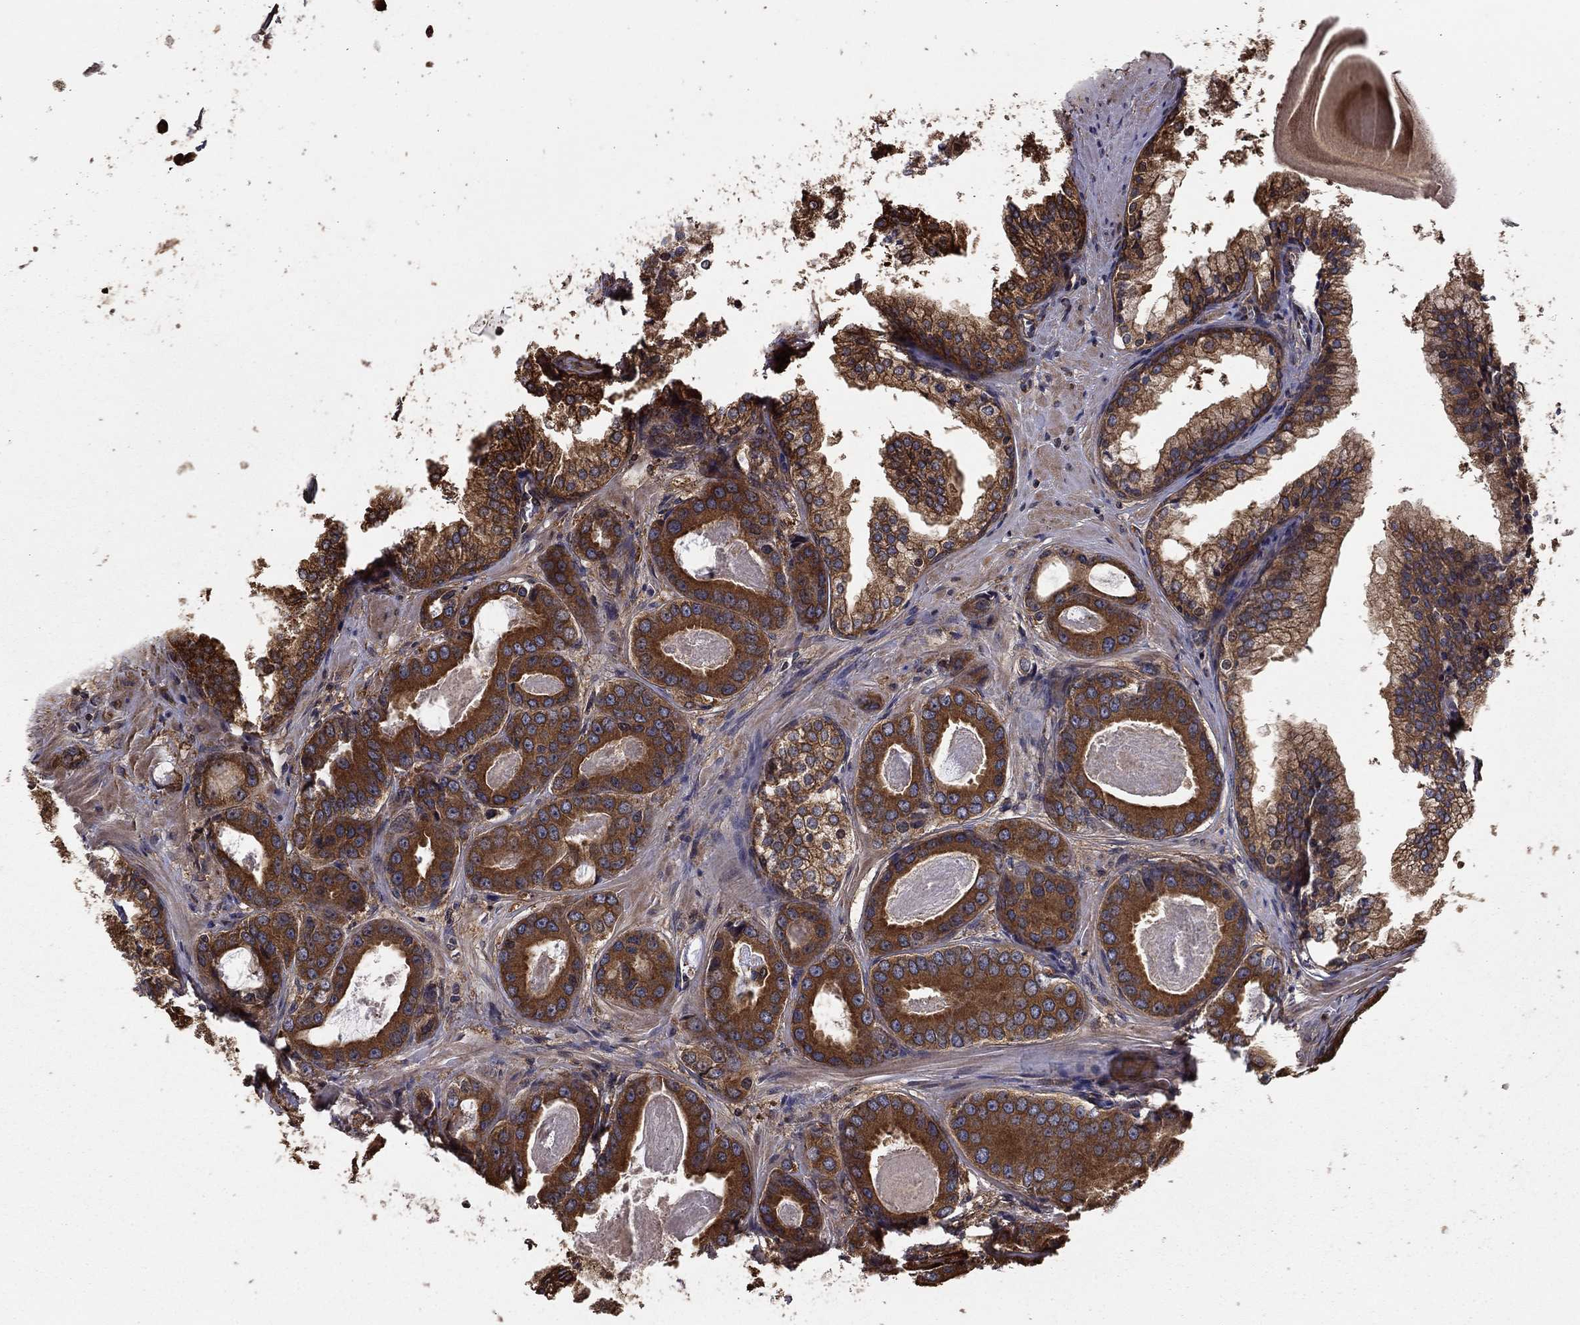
{"staining": {"intensity": "strong", "quantity": ">75%", "location": "cytoplasmic/membranous"}, "tissue": "prostate cancer", "cell_type": "Tumor cells", "image_type": "cancer", "snomed": [{"axis": "morphology", "description": "Adenocarcinoma, NOS"}, {"axis": "topography", "description": "Prostate"}], "caption": "Tumor cells reveal high levels of strong cytoplasmic/membranous positivity in about >75% of cells in prostate cancer. The staining was performed using DAB (3,3'-diaminobenzidine), with brown indicating positive protein expression. Nuclei are stained blue with hematoxylin.", "gene": "BABAM2", "patient": {"sex": "male", "age": 61}}